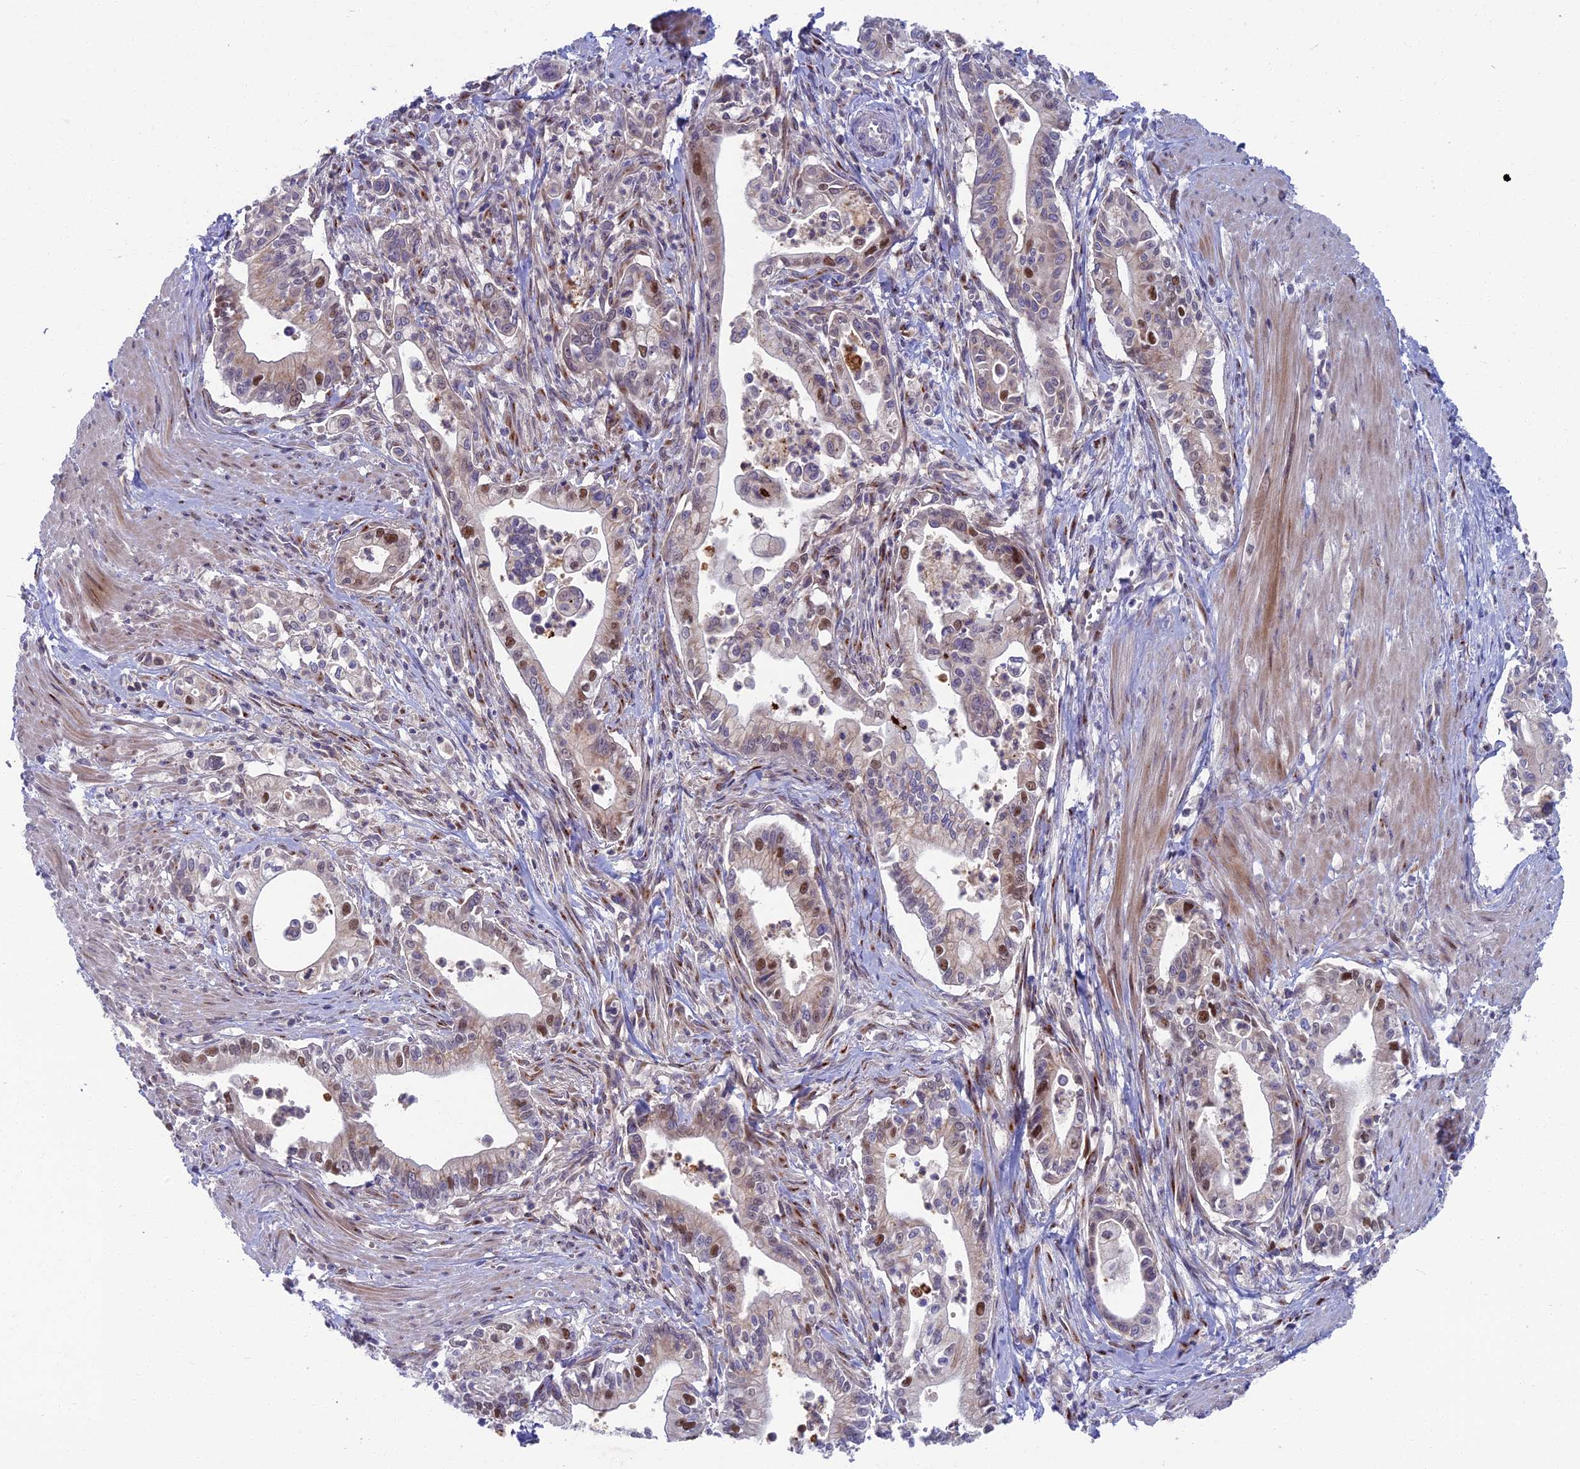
{"staining": {"intensity": "moderate", "quantity": "<25%", "location": "nuclear"}, "tissue": "pancreatic cancer", "cell_type": "Tumor cells", "image_type": "cancer", "snomed": [{"axis": "morphology", "description": "Adenocarcinoma, NOS"}, {"axis": "topography", "description": "Pancreas"}], "caption": "Immunohistochemistry photomicrograph of neoplastic tissue: pancreatic cancer (adenocarcinoma) stained using IHC shows low levels of moderate protein expression localized specifically in the nuclear of tumor cells, appearing as a nuclear brown color.", "gene": "LIG1", "patient": {"sex": "male", "age": 78}}